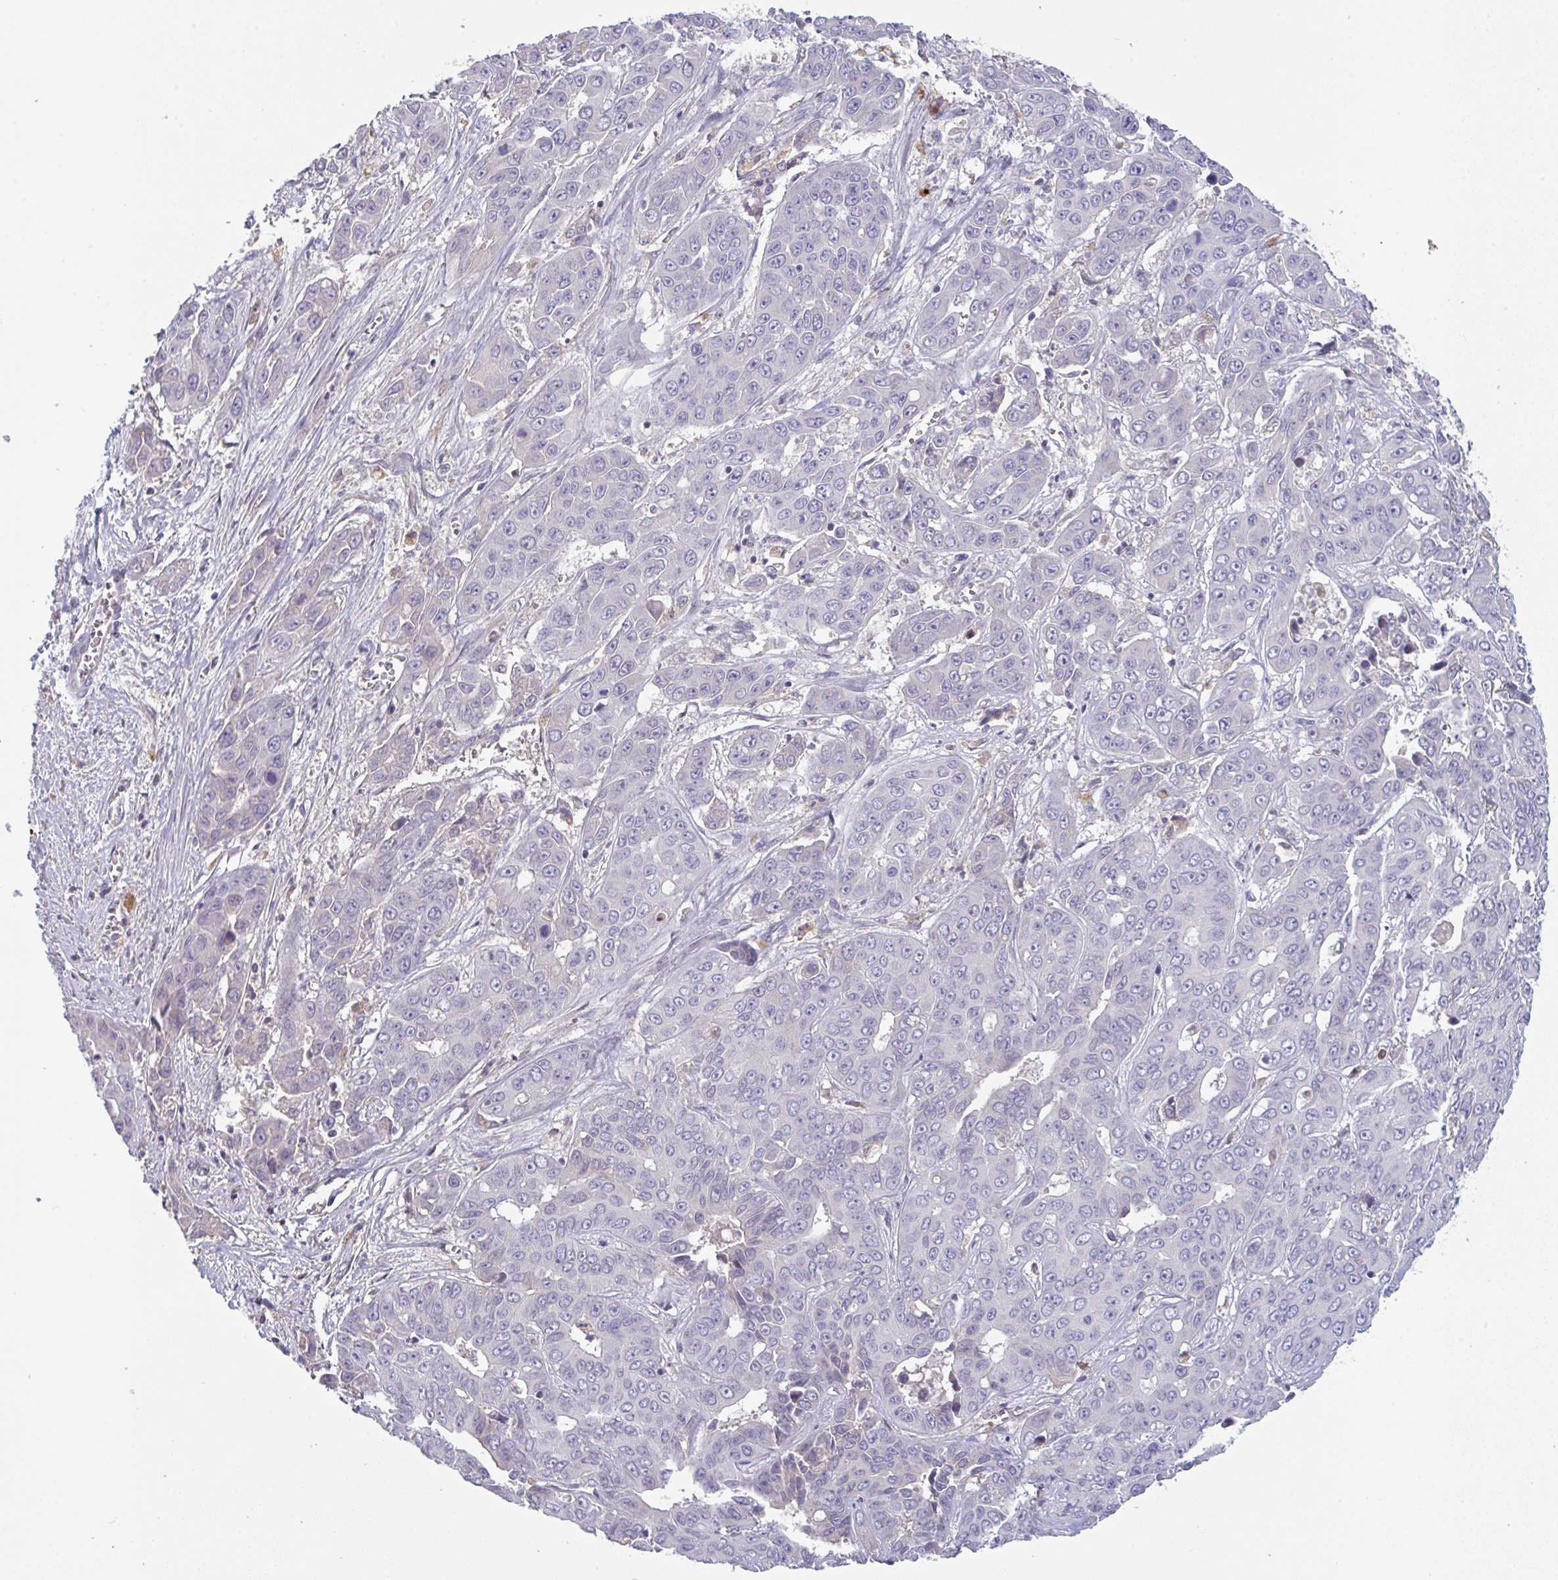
{"staining": {"intensity": "negative", "quantity": "none", "location": "none"}, "tissue": "liver cancer", "cell_type": "Tumor cells", "image_type": "cancer", "snomed": [{"axis": "morphology", "description": "Cholangiocarcinoma"}, {"axis": "topography", "description": "Liver"}], "caption": "This is a micrograph of immunohistochemistry staining of cholangiocarcinoma (liver), which shows no positivity in tumor cells.", "gene": "HGFAC", "patient": {"sex": "female", "age": 52}}